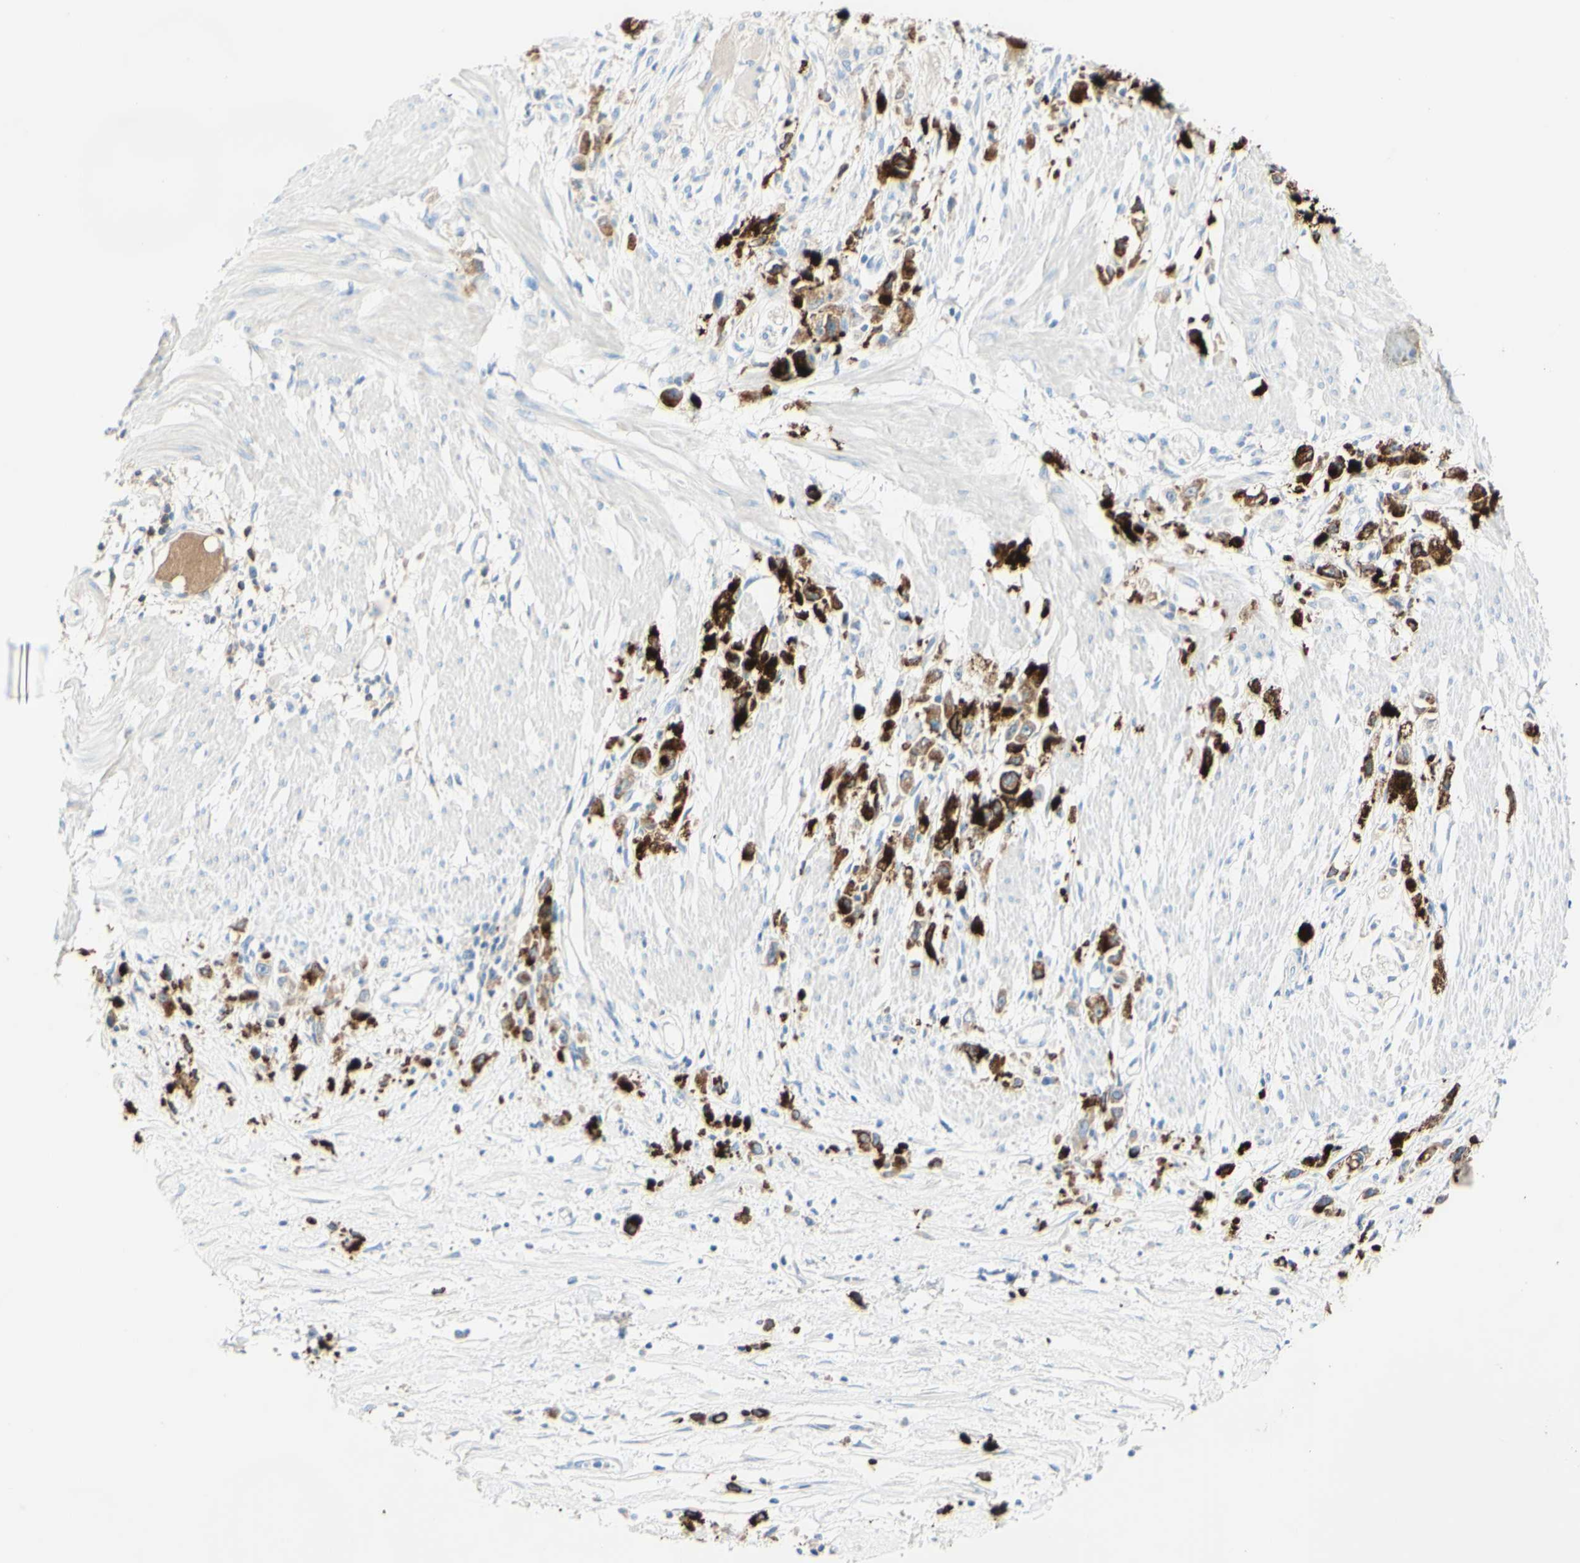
{"staining": {"intensity": "strong", "quantity": "25%-75%", "location": "cytoplasmic/membranous"}, "tissue": "stomach cancer", "cell_type": "Tumor cells", "image_type": "cancer", "snomed": [{"axis": "morphology", "description": "Adenocarcinoma, NOS"}, {"axis": "topography", "description": "Stomach"}], "caption": "This image displays immunohistochemistry (IHC) staining of adenocarcinoma (stomach), with high strong cytoplasmic/membranous staining in about 25%-75% of tumor cells.", "gene": "PIGR", "patient": {"sex": "female", "age": 59}}